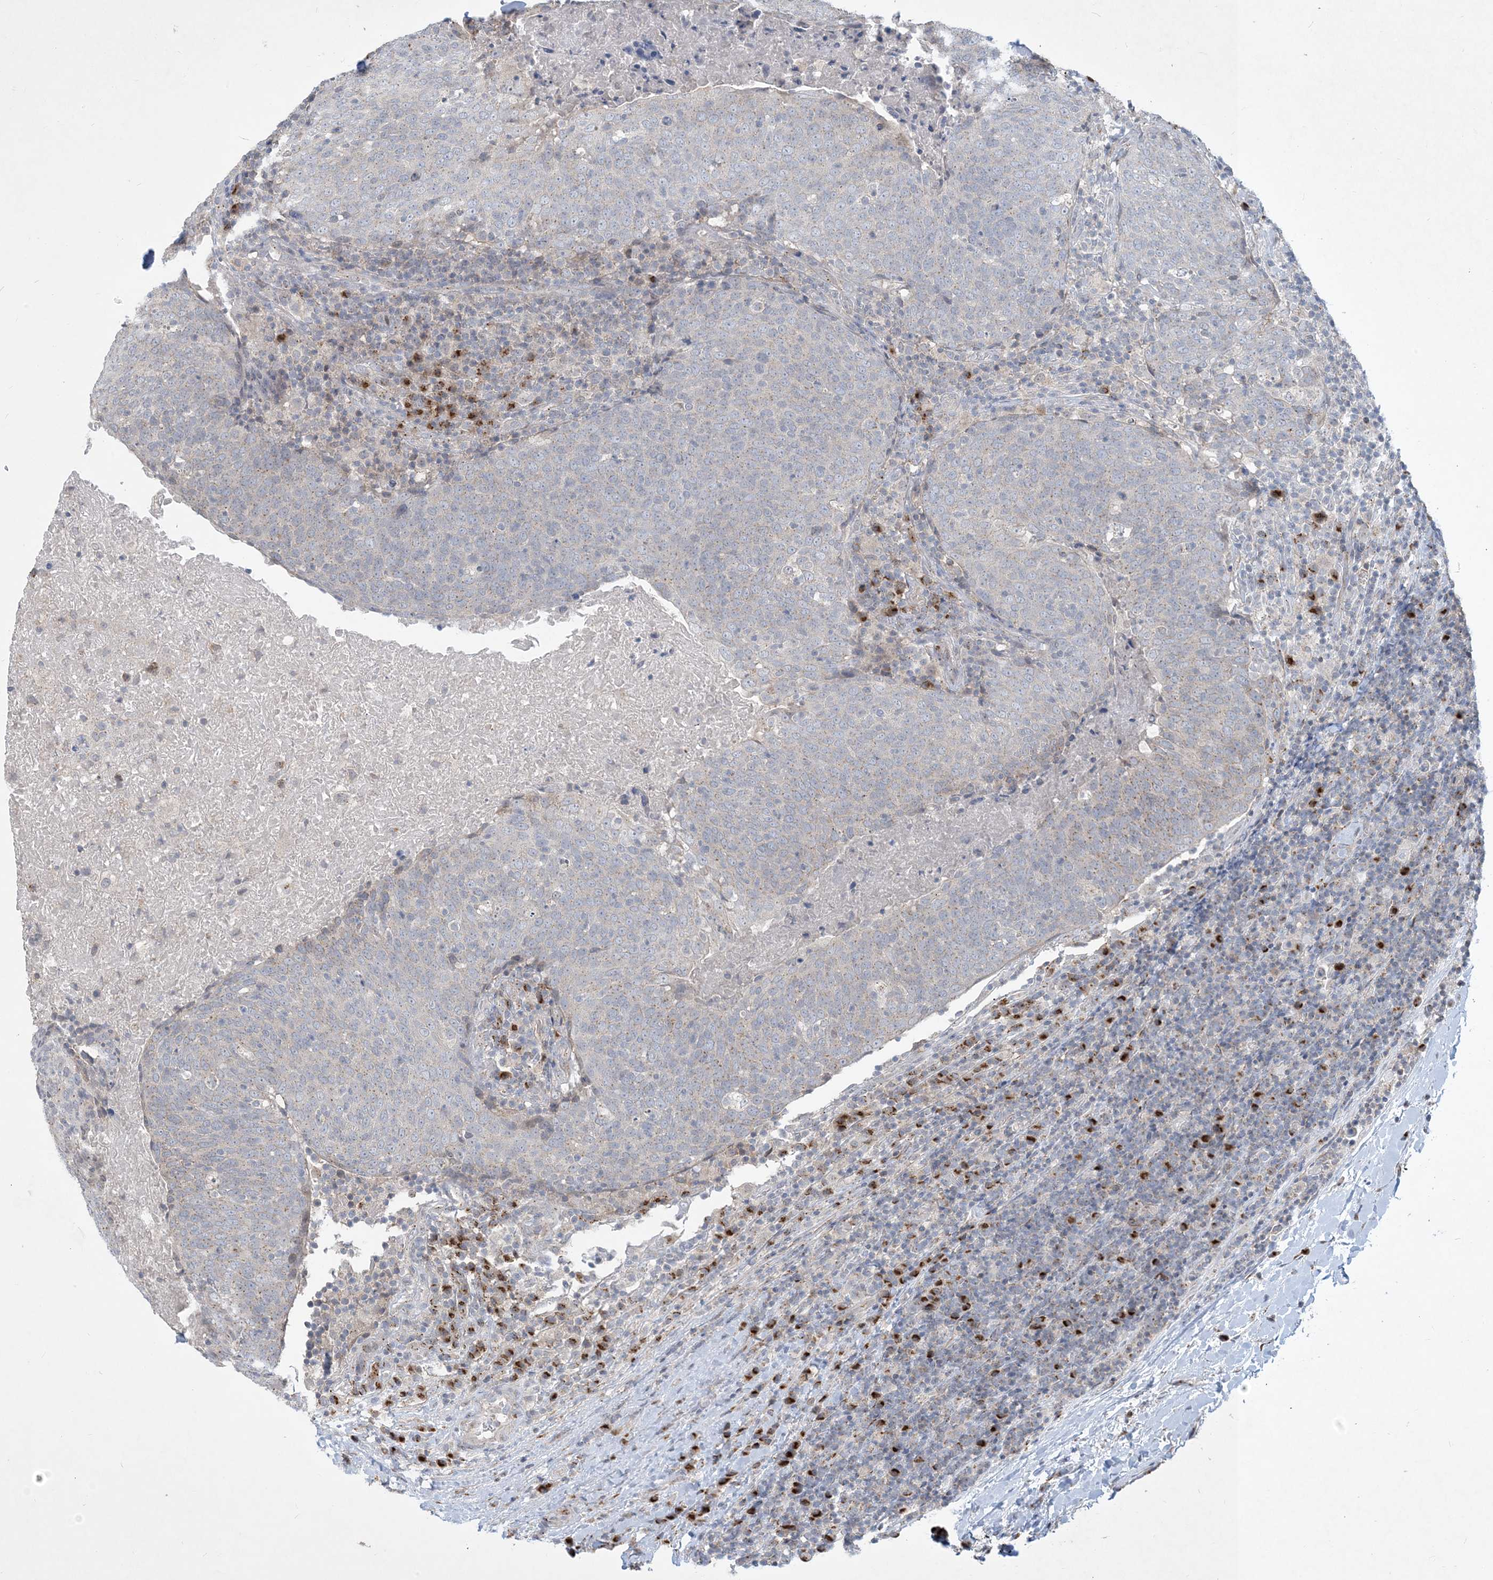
{"staining": {"intensity": "weak", "quantity": "<25%", "location": "cytoplasmic/membranous"}, "tissue": "head and neck cancer", "cell_type": "Tumor cells", "image_type": "cancer", "snomed": [{"axis": "morphology", "description": "Squamous cell carcinoma, NOS"}, {"axis": "morphology", "description": "Squamous cell carcinoma, metastatic, NOS"}, {"axis": "topography", "description": "Lymph node"}, {"axis": "topography", "description": "Head-Neck"}], "caption": "Tumor cells show no significant protein staining in squamous cell carcinoma (head and neck).", "gene": "CCDC14", "patient": {"sex": "male", "age": 62}}